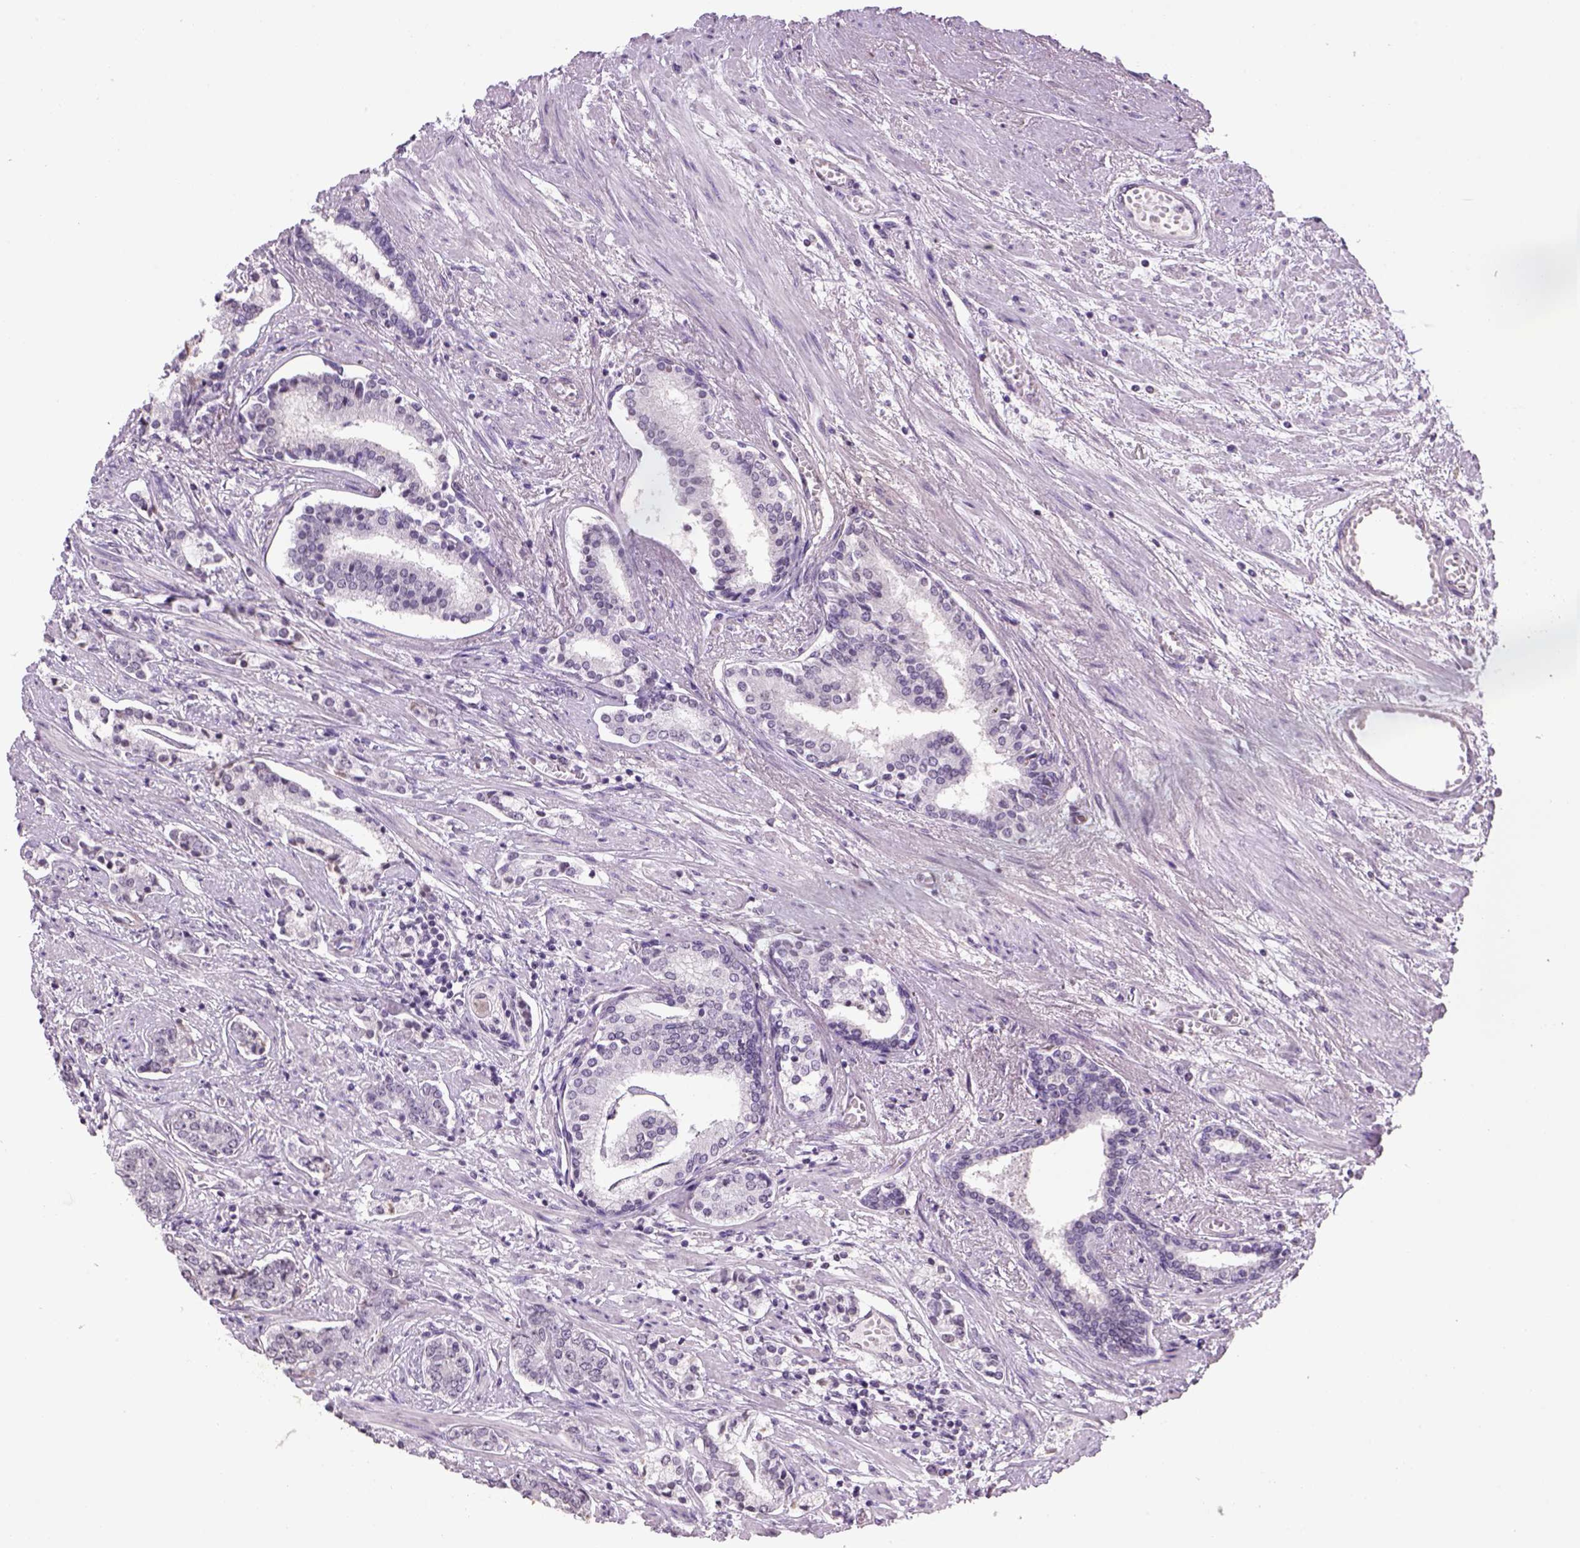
{"staining": {"intensity": "negative", "quantity": "none", "location": "none"}, "tissue": "prostate cancer", "cell_type": "Tumor cells", "image_type": "cancer", "snomed": [{"axis": "morphology", "description": "Adenocarcinoma, NOS"}, {"axis": "topography", "description": "Prostate"}], "caption": "This is a photomicrograph of immunohistochemistry (IHC) staining of prostate adenocarcinoma, which shows no staining in tumor cells.", "gene": "PRRT1", "patient": {"sex": "male", "age": 64}}